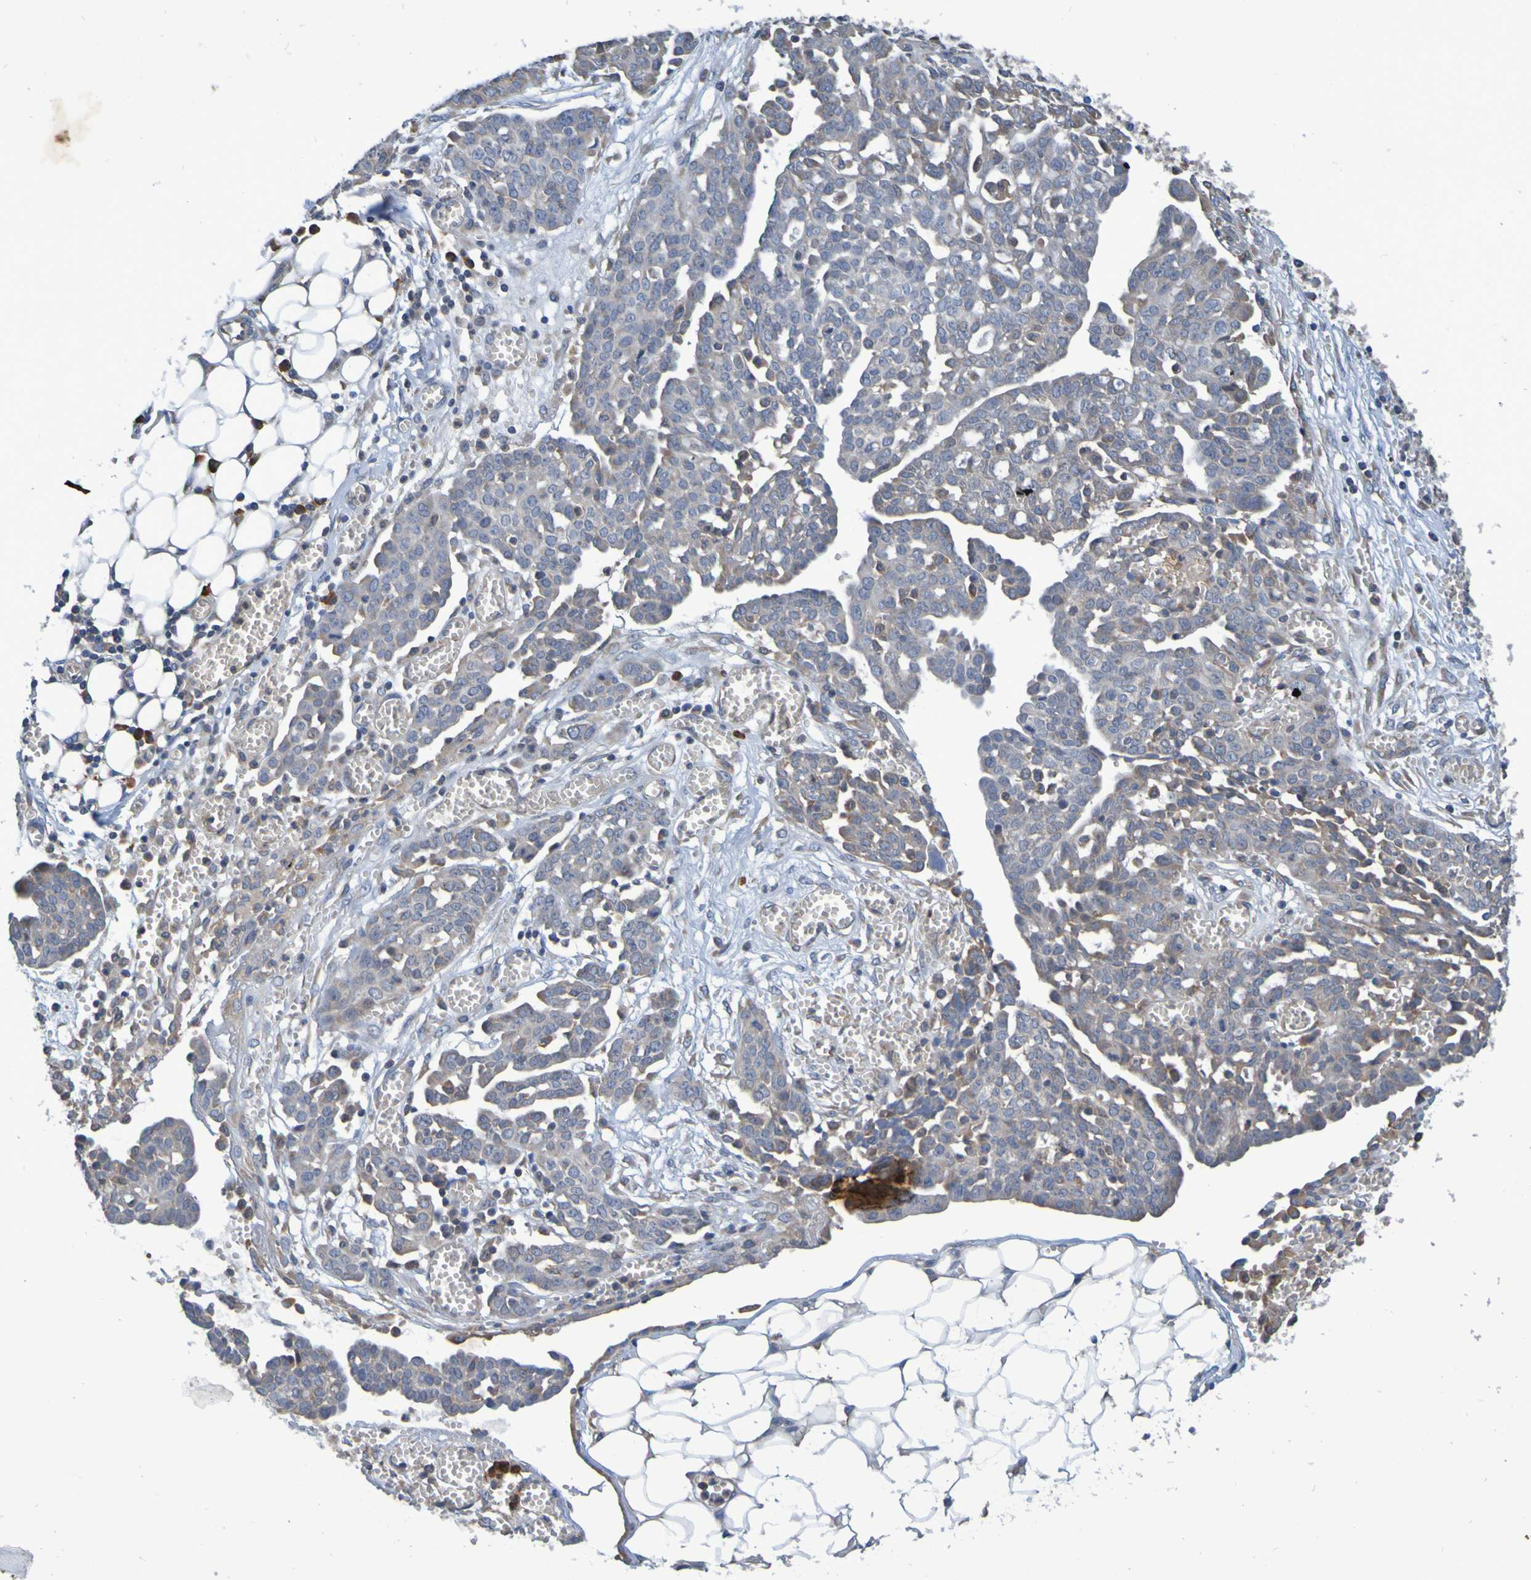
{"staining": {"intensity": "weak", "quantity": ">75%", "location": "cytoplasmic/membranous"}, "tissue": "ovarian cancer", "cell_type": "Tumor cells", "image_type": "cancer", "snomed": [{"axis": "morphology", "description": "Cystadenocarcinoma, serous, NOS"}, {"axis": "topography", "description": "Soft tissue"}, {"axis": "topography", "description": "Ovary"}], "caption": "DAB immunohistochemical staining of human ovarian serous cystadenocarcinoma shows weak cytoplasmic/membranous protein expression in about >75% of tumor cells.", "gene": "CLDN18", "patient": {"sex": "female", "age": 57}}